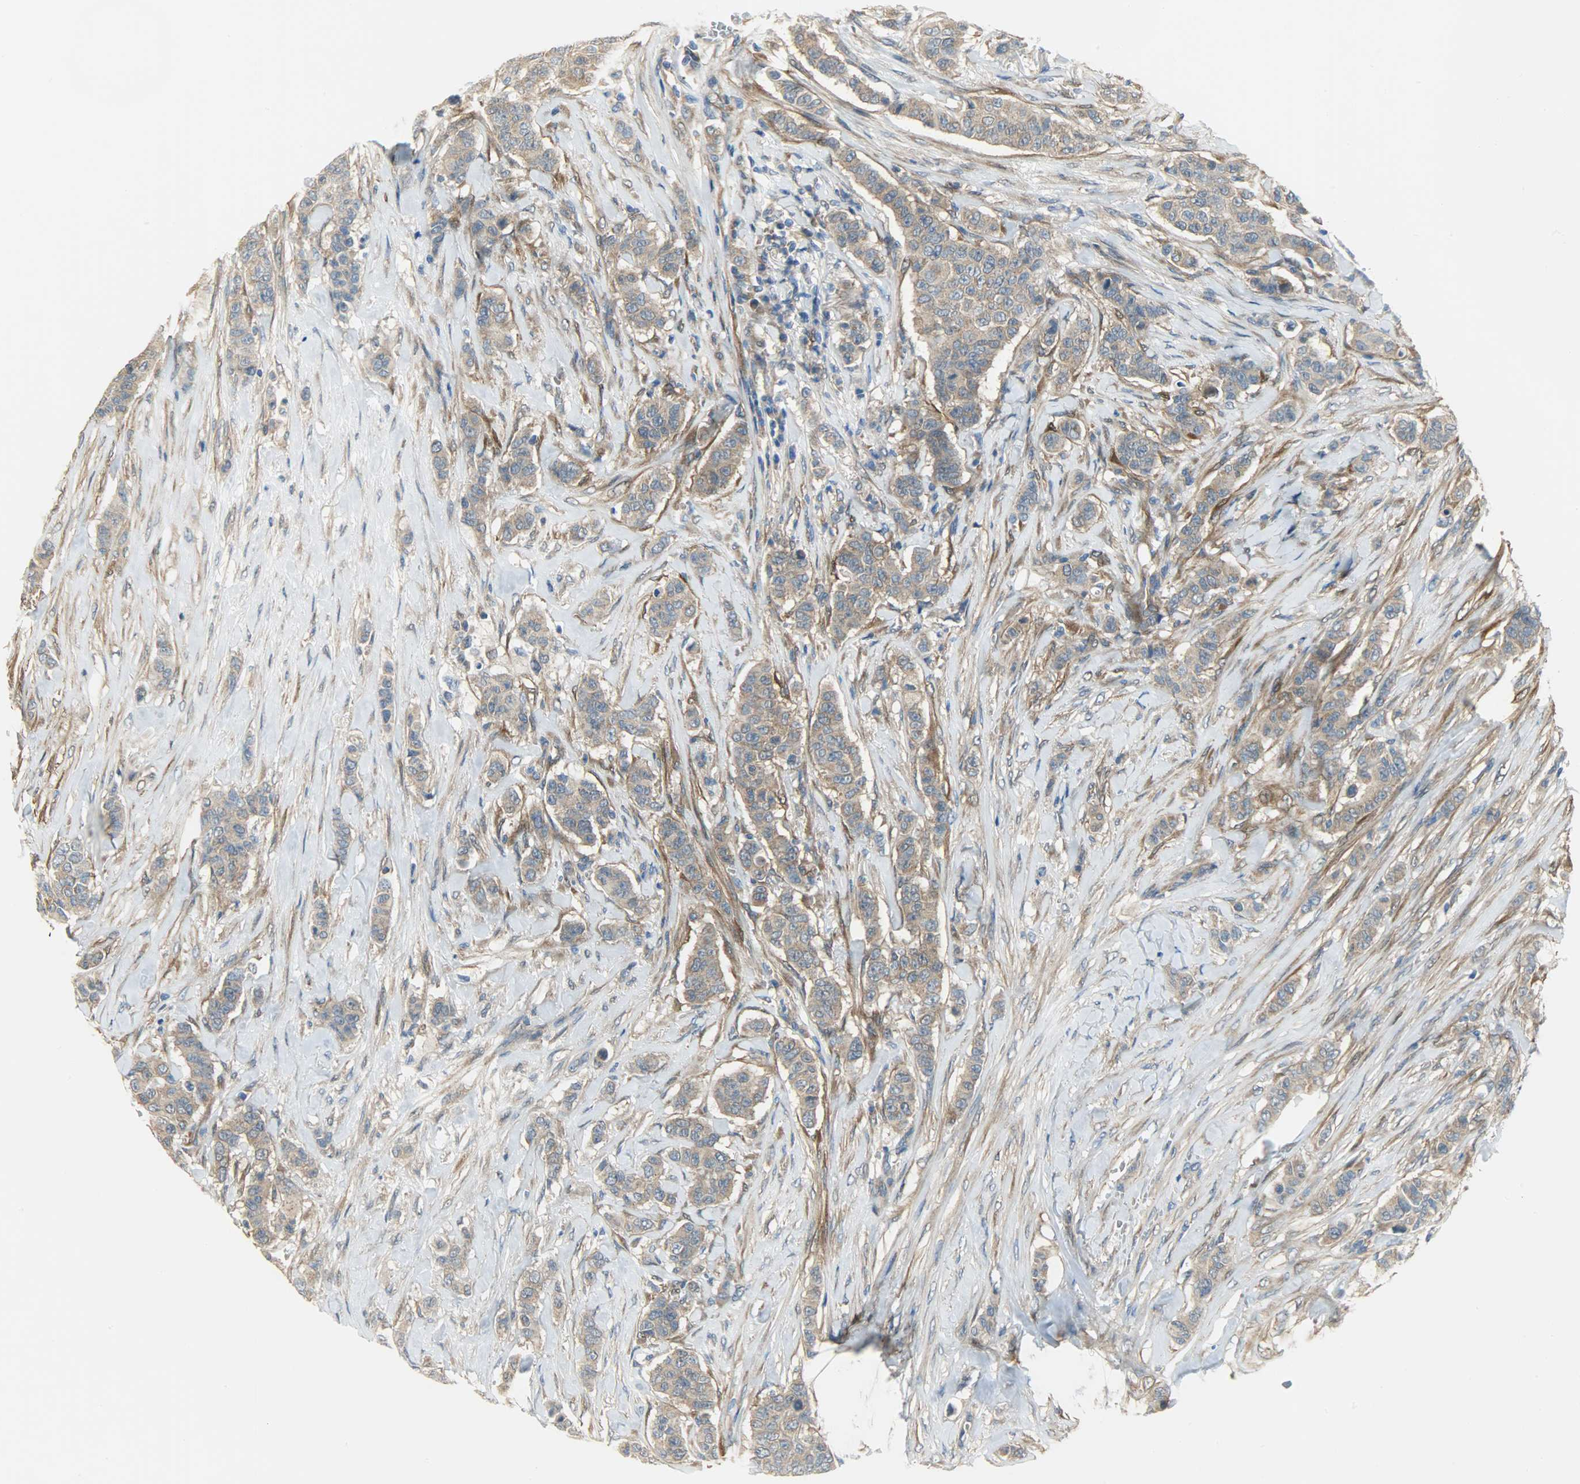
{"staining": {"intensity": "moderate", "quantity": ">75%", "location": "cytoplasmic/membranous"}, "tissue": "breast cancer", "cell_type": "Tumor cells", "image_type": "cancer", "snomed": [{"axis": "morphology", "description": "Duct carcinoma"}, {"axis": "topography", "description": "Breast"}], "caption": "This image displays IHC staining of breast invasive ductal carcinoma, with medium moderate cytoplasmic/membranous positivity in about >75% of tumor cells.", "gene": "C1orf198", "patient": {"sex": "female", "age": 40}}